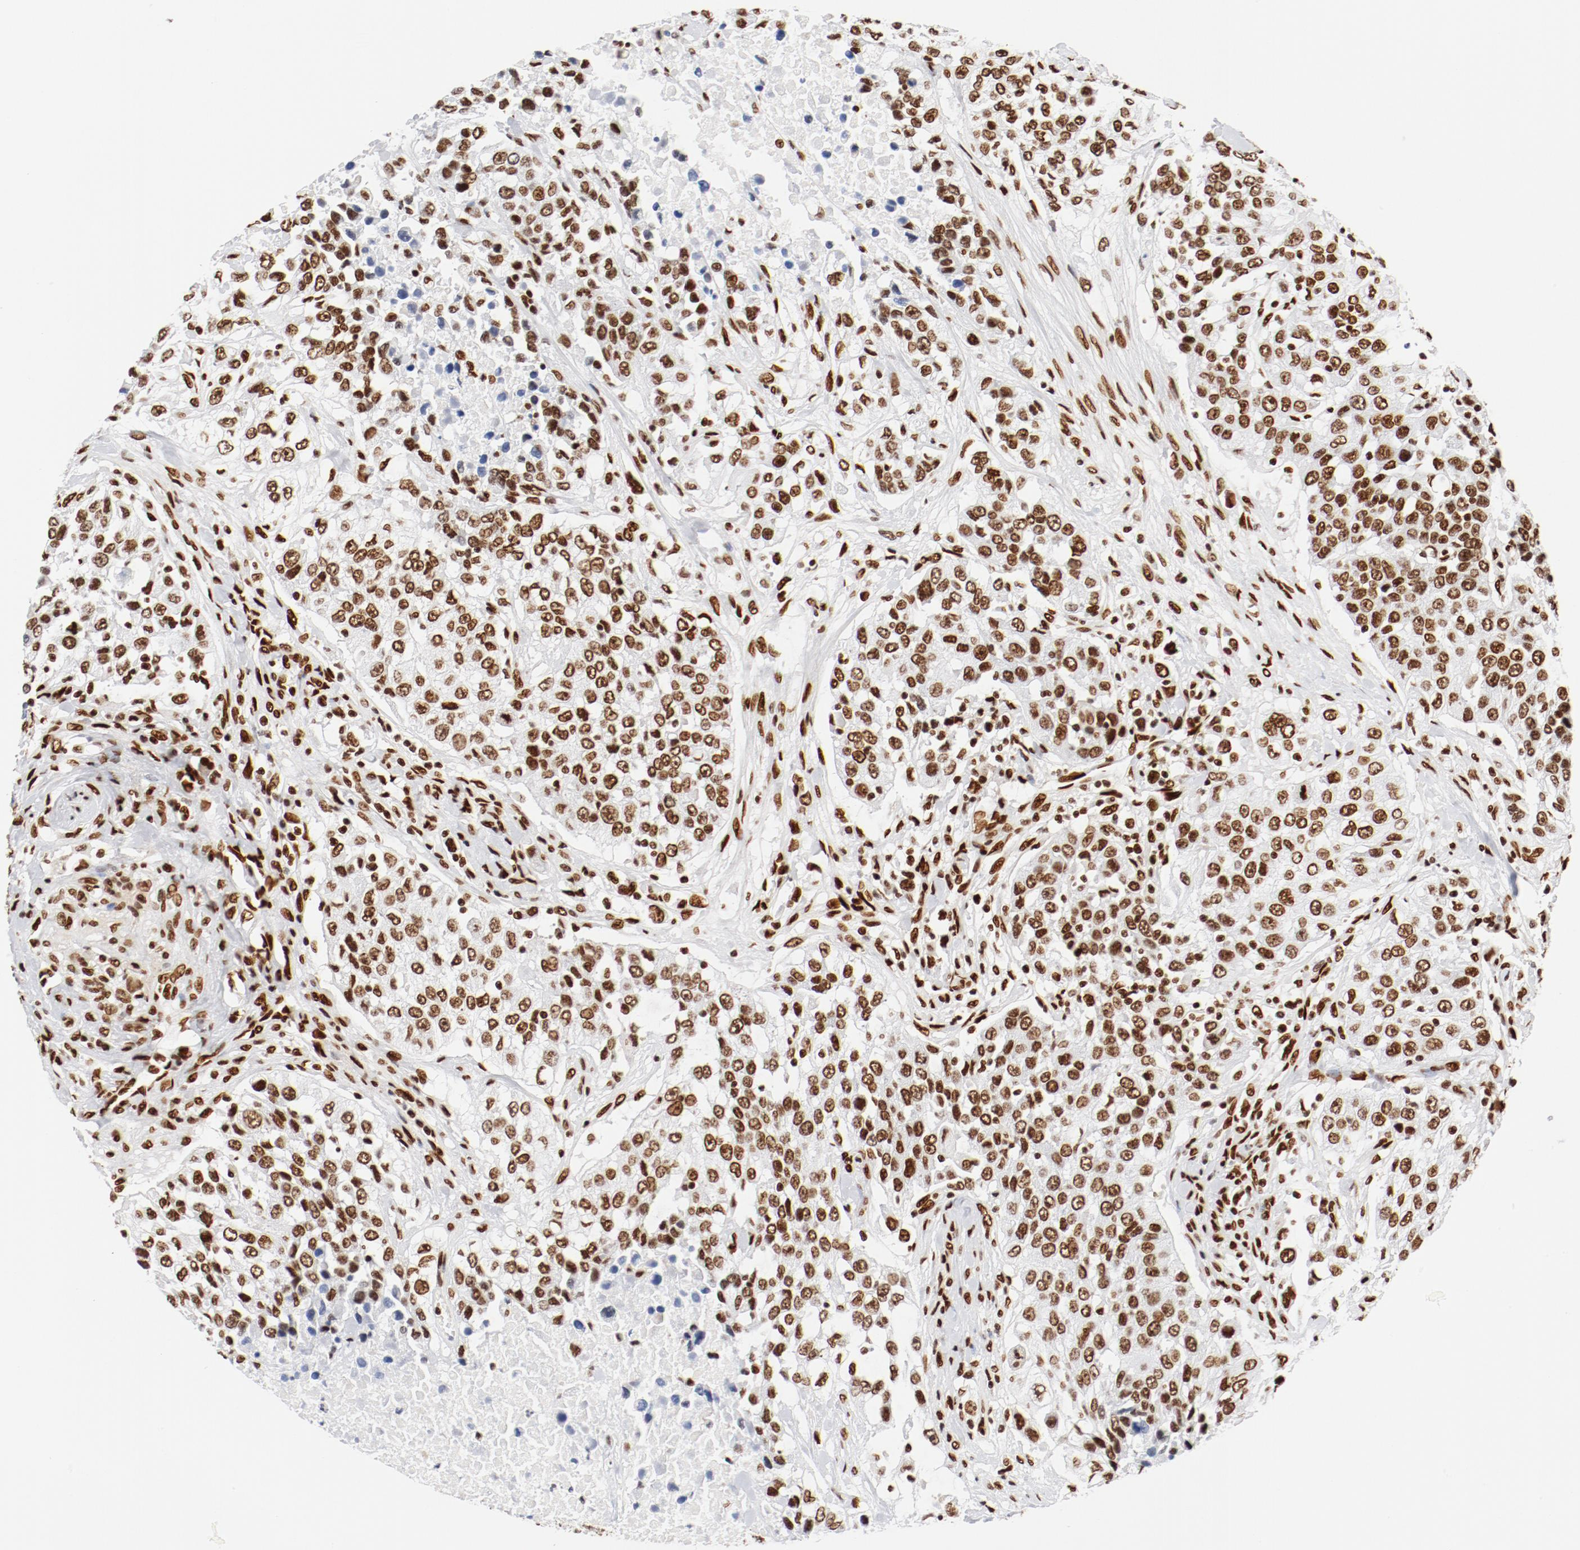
{"staining": {"intensity": "strong", "quantity": ">75%", "location": "nuclear"}, "tissue": "urothelial cancer", "cell_type": "Tumor cells", "image_type": "cancer", "snomed": [{"axis": "morphology", "description": "Urothelial carcinoma, High grade"}, {"axis": "topography", "description": "Urinary bladder"}], "caption": "Human urothelial cancer stained with a brown dye demonstrates strong nuclear positive positivity in about >75% of tumor cells.", "gene": "CTBP1", "patient": {"sex": "female", "age": 80}}